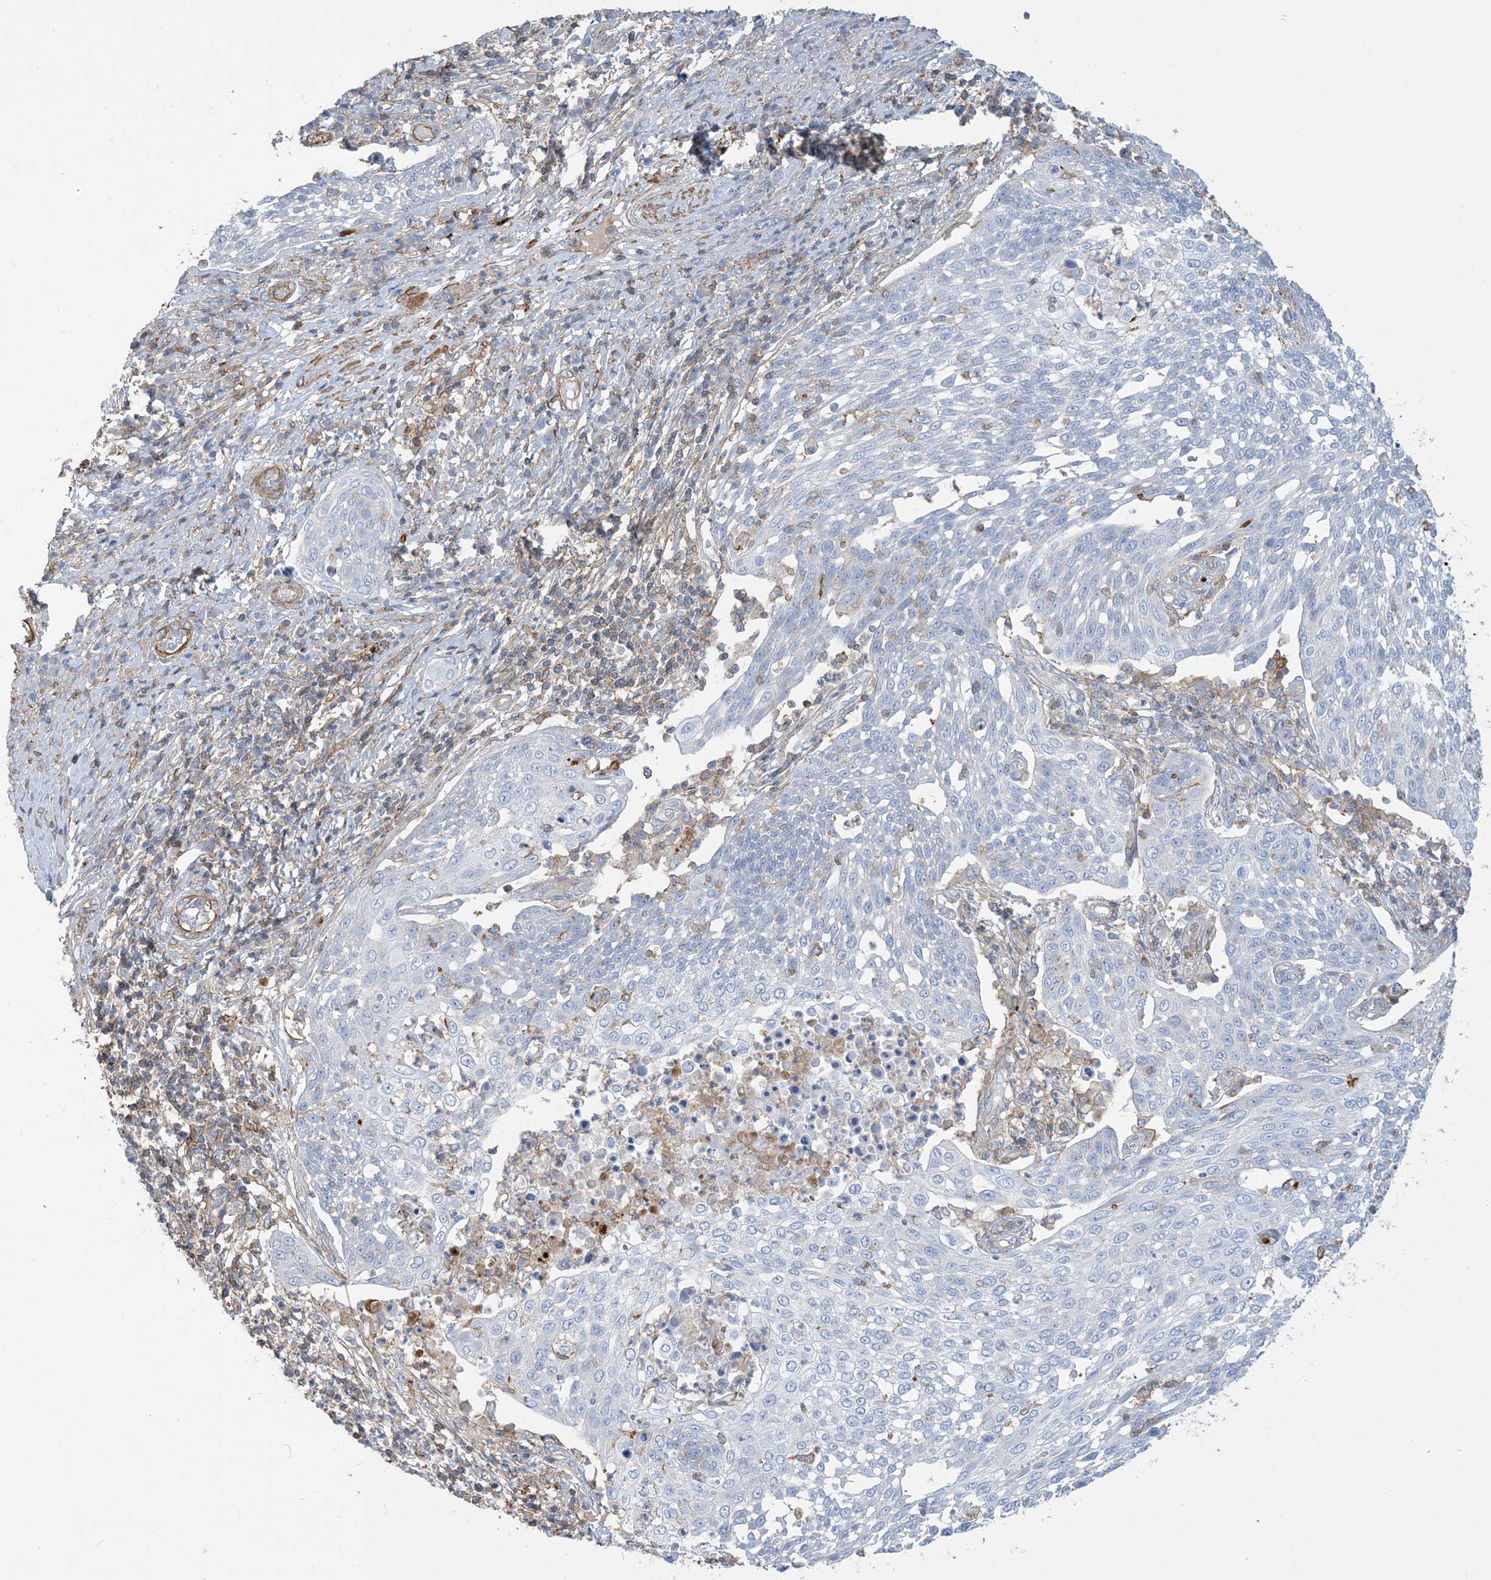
{"staining": {"intensity": "negative", "quantity": "none", "location": "none"}, "tissue": "cervical cancer", "cell_type": "Tumor cells", "image_type": "cancer", "snomed": [{"axis": "morphology", "description": "Squamous cell carcinoma, NOS"}, {"axis": "topography", "description": "Cervix"}], "caption": "IHC image of neoplastic tissue: human cervical cancer (squamous cell carcinoma) stained with DAB (3,3'-diaminobenzidine) displays no significant protein staining in tumor cells.", "gene": "GTF3C2", "patient": {"sex": "female", "age": 34}}